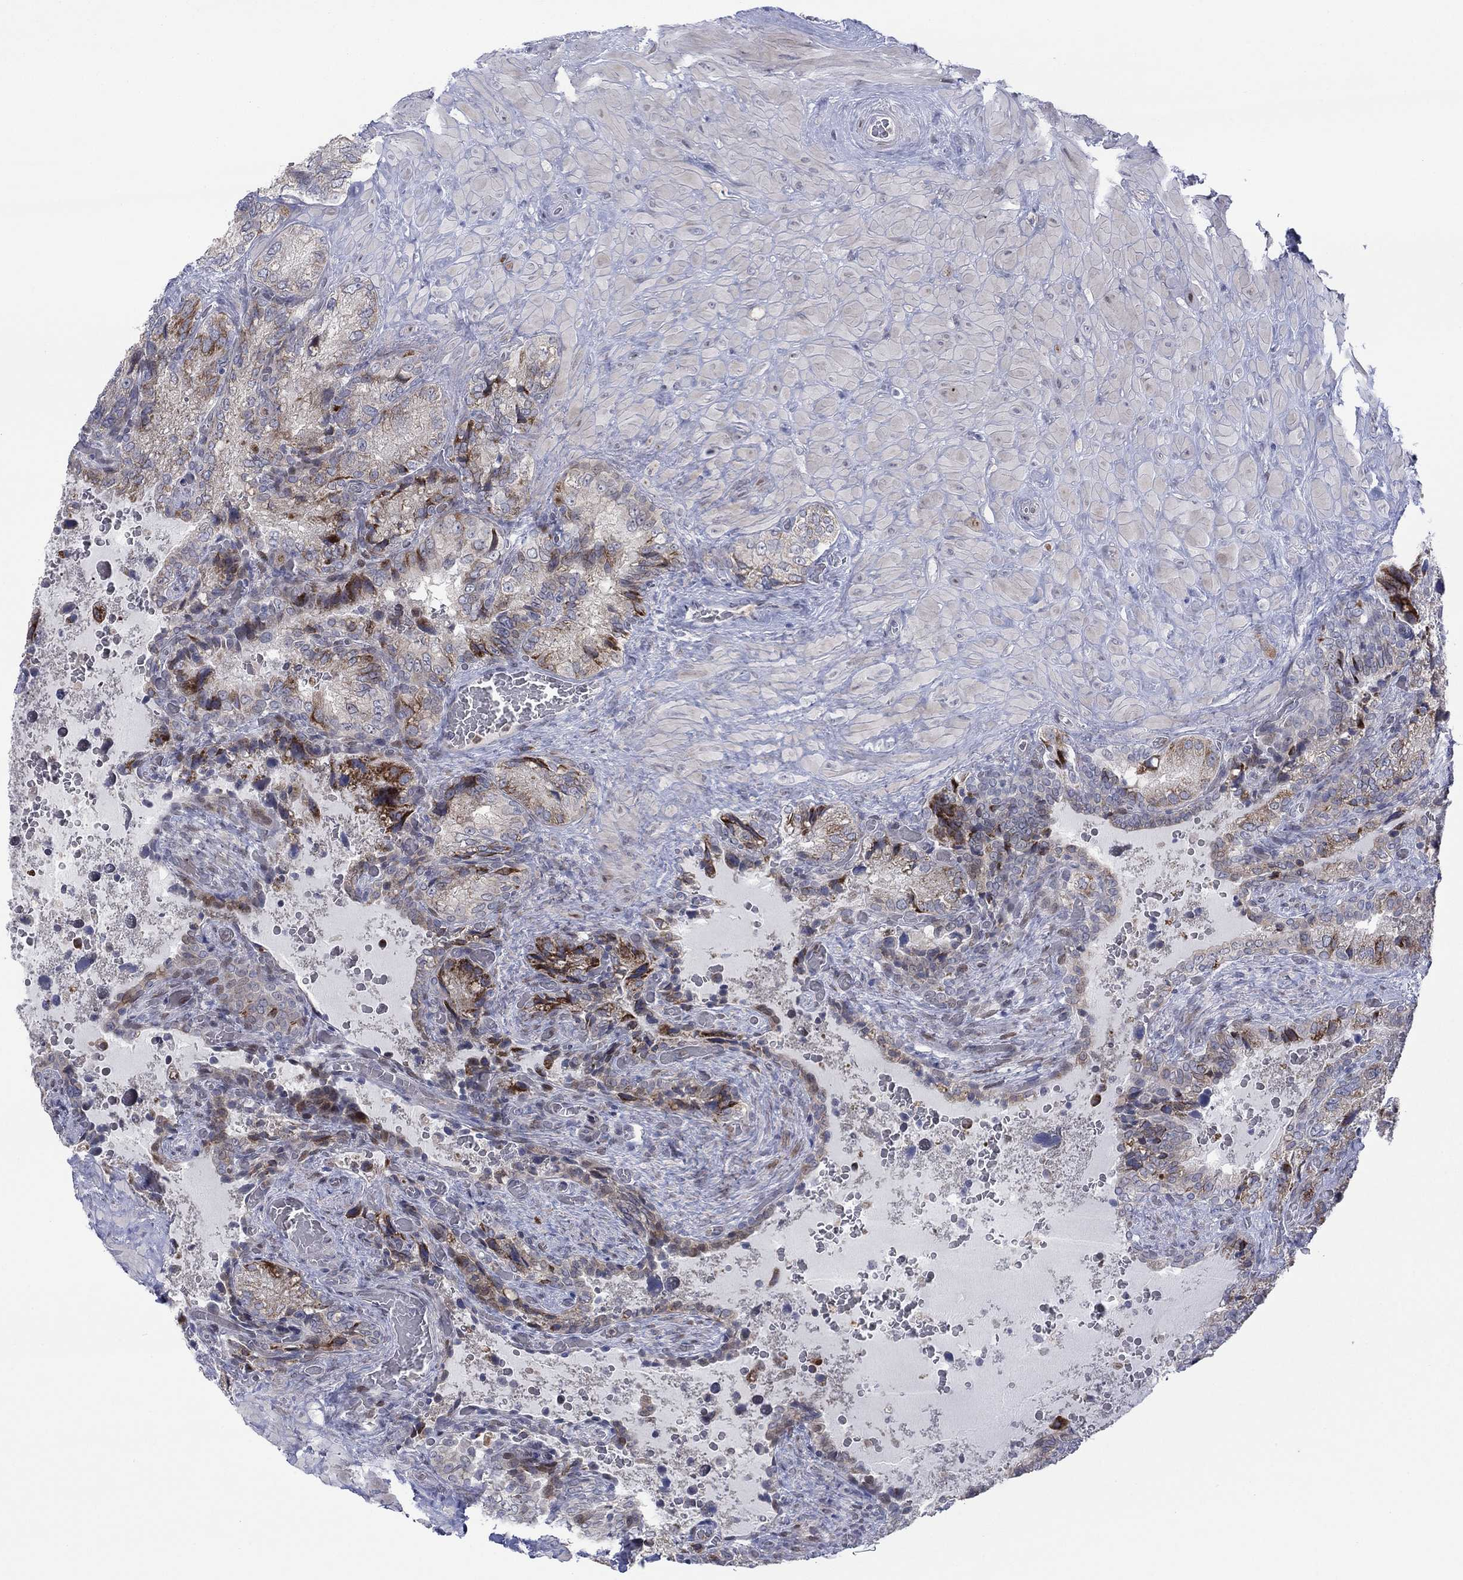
{"staining": {"intensity": "strong", "quantity": "<25%", "location": "cytoplasmic/membranous"}, "tissue": "prostate cancer", "cell_type": "Tumor cells", "image_type": "cancer", "snomed": [{"axis": "morphology", "description": "Adenocarcinoma, NOS"}, {"axis": "topography", "description": "Prostate and seminal vesicle, NOS"}], "caption": "Immunohistochemical staining of prostate cancer (adenocarcinoma) demonstrates medium levels of strong cytoplasmic/membranous positivity in approximately <25% of tumor cells.", "gene": "TTC21B", "patient": {"sex": "male", "age": 62}}